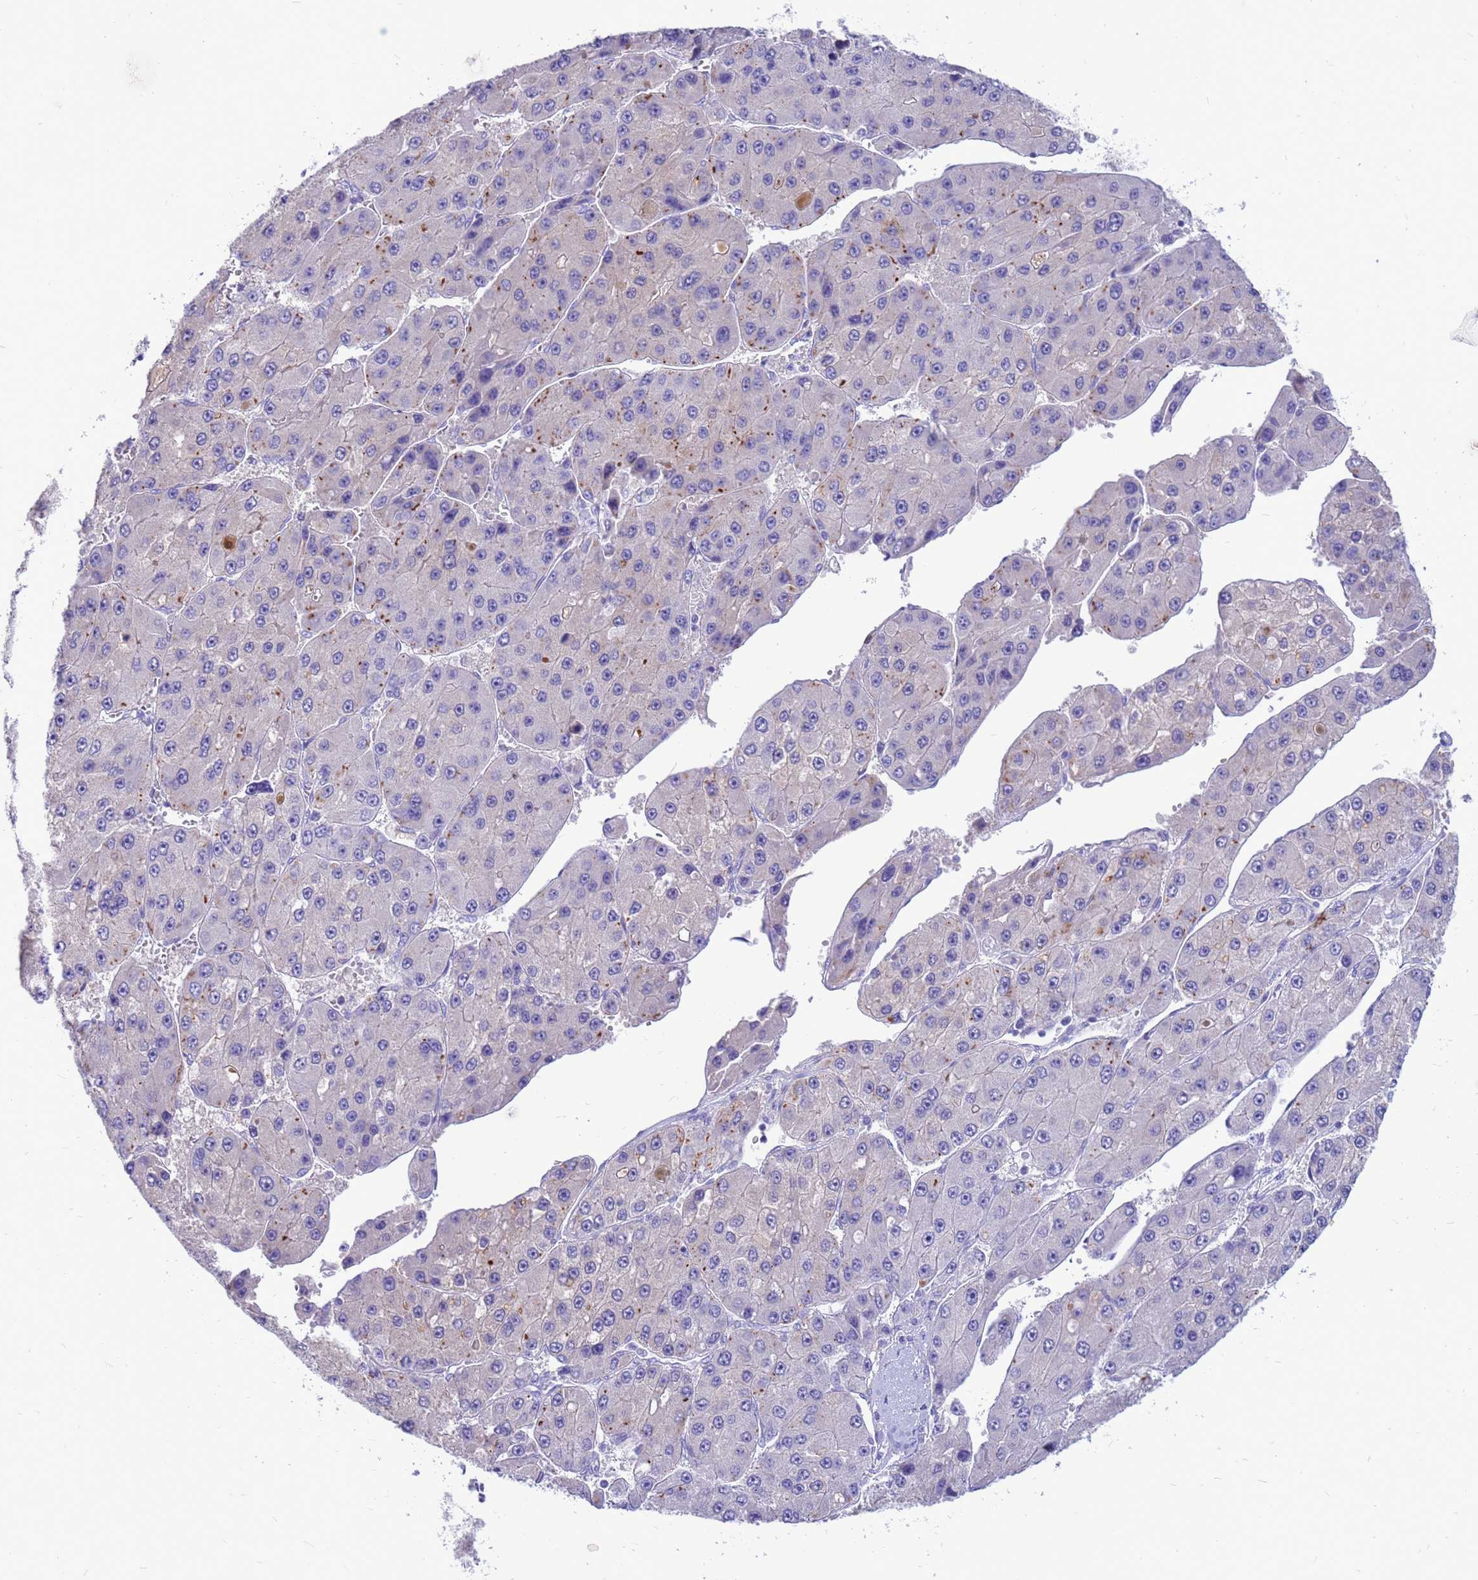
{"staining": {"intensity": "weak", "quantity": "<25%", "location": "cytoplasmic/membranous"}, "tissue": "liver cancer", "cell_type": "Tumor cells", "image_type": "cancer", "snomed": [{"axis": "morphology", "description": "Carcinoma, Hepatocellular, NOS"}, {"axis": "topography", "description": "Liver"}], "caption": "This is a image of immunohistochemistry (IHC) staining of liver hepatocellular carcinoma, which shows no positivity in tumor cells. The staining is performed using DAB brown chromogen with nuclei counter-stained in using hematoxylin.", "gene": "PDE10A", "patient": {"sex": "female", "age": 73}}